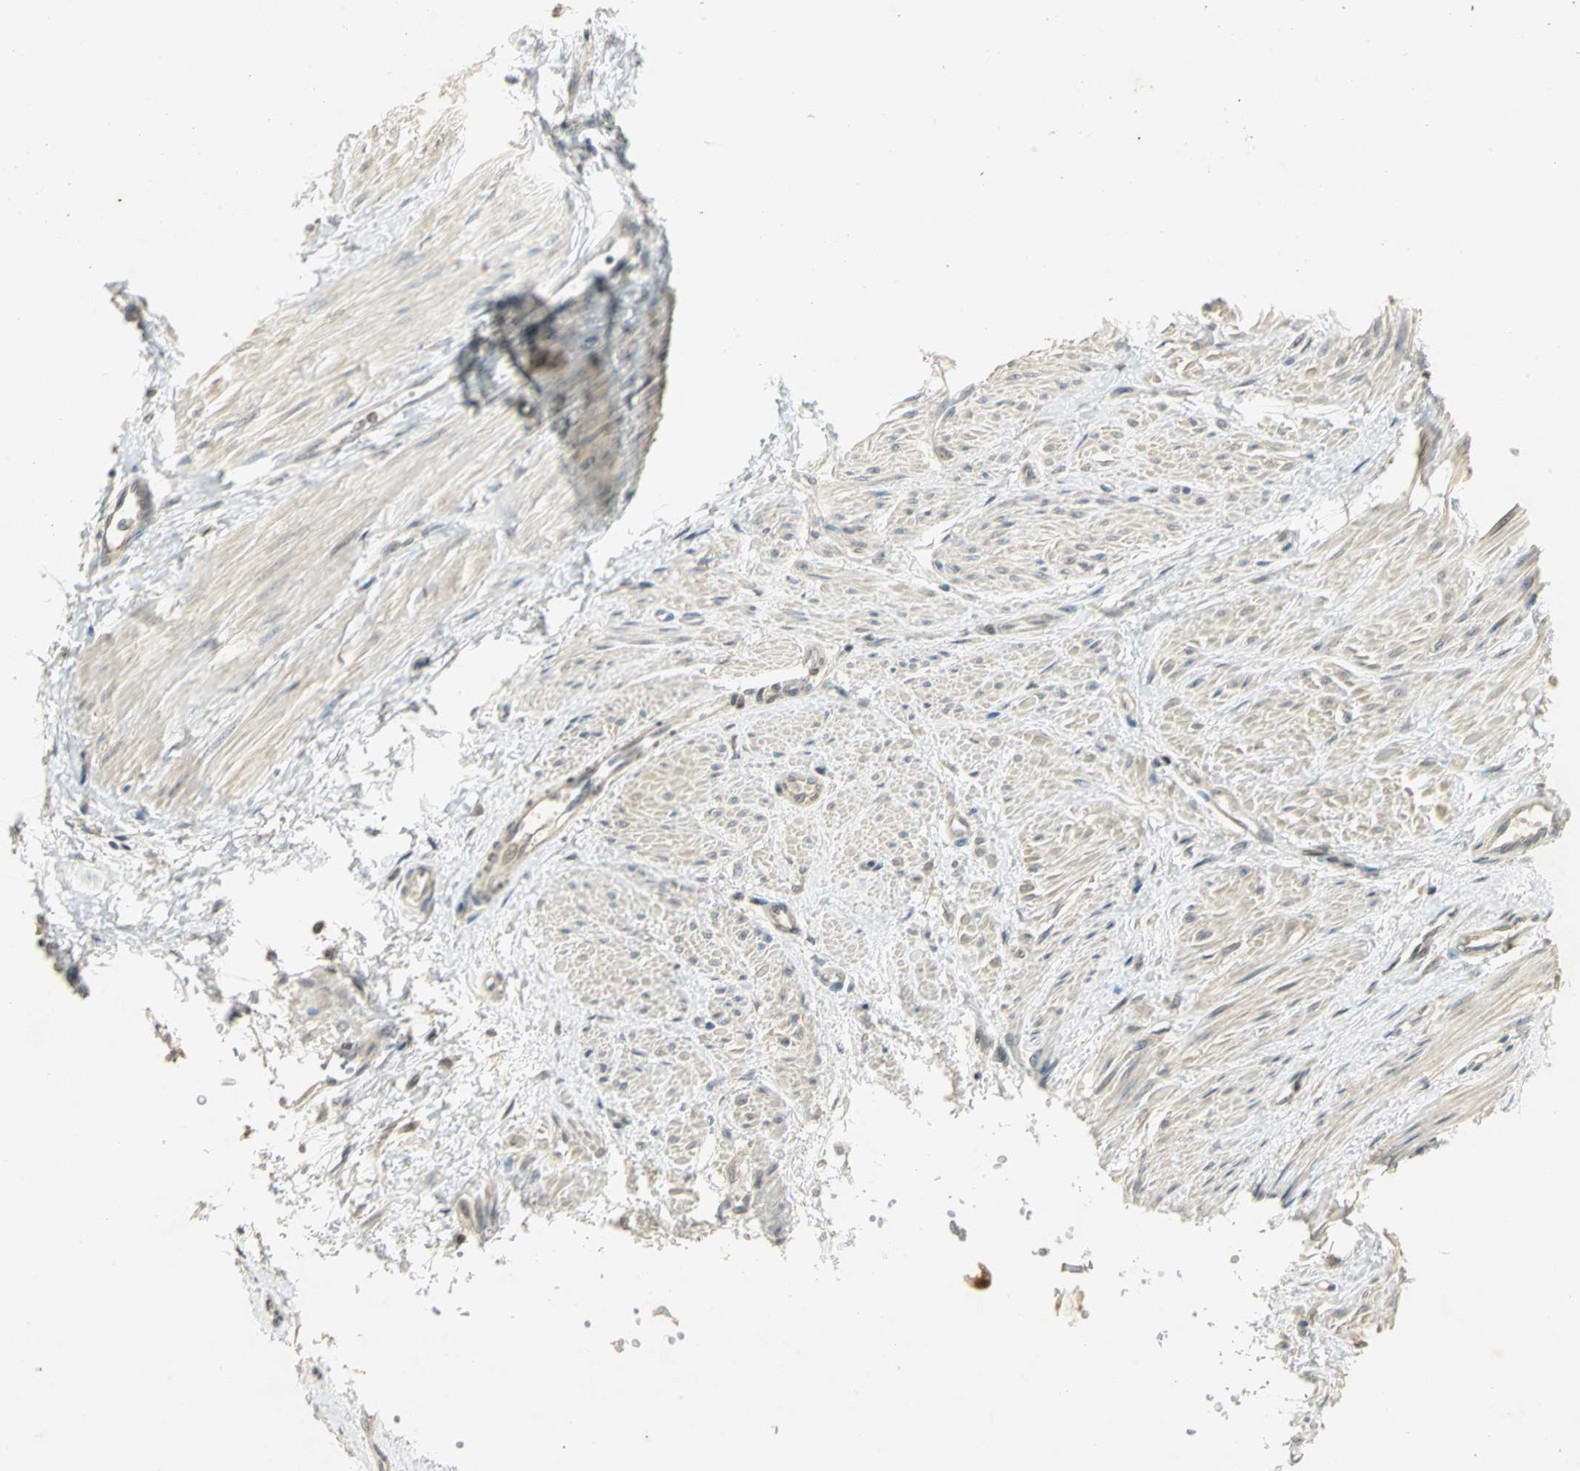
{"staining": {"intensity": "weak", "quantity": "<25%", "location": "cytoplasmic/membranous"}, "tissue": "smooth muscle", "cell_type": "Smooth muscle cells", "image_type": "normal", "snomed": [{"axis": "morphology", "description": "Normal tissue, NOS"}, {"axis": "topography", "description": "Smooth muscle"}, {"axis": "topography", "description": "Uterus"}], "caption": "IHC histopathology image of benign smooth muscle: human smooth muscle stained with DAB (3,3'-diaminobenzidine) displays no significant protein staining in smooth muscle cells.", "gene": "AK6", "patient": {"sex": "female", "age": 39}}